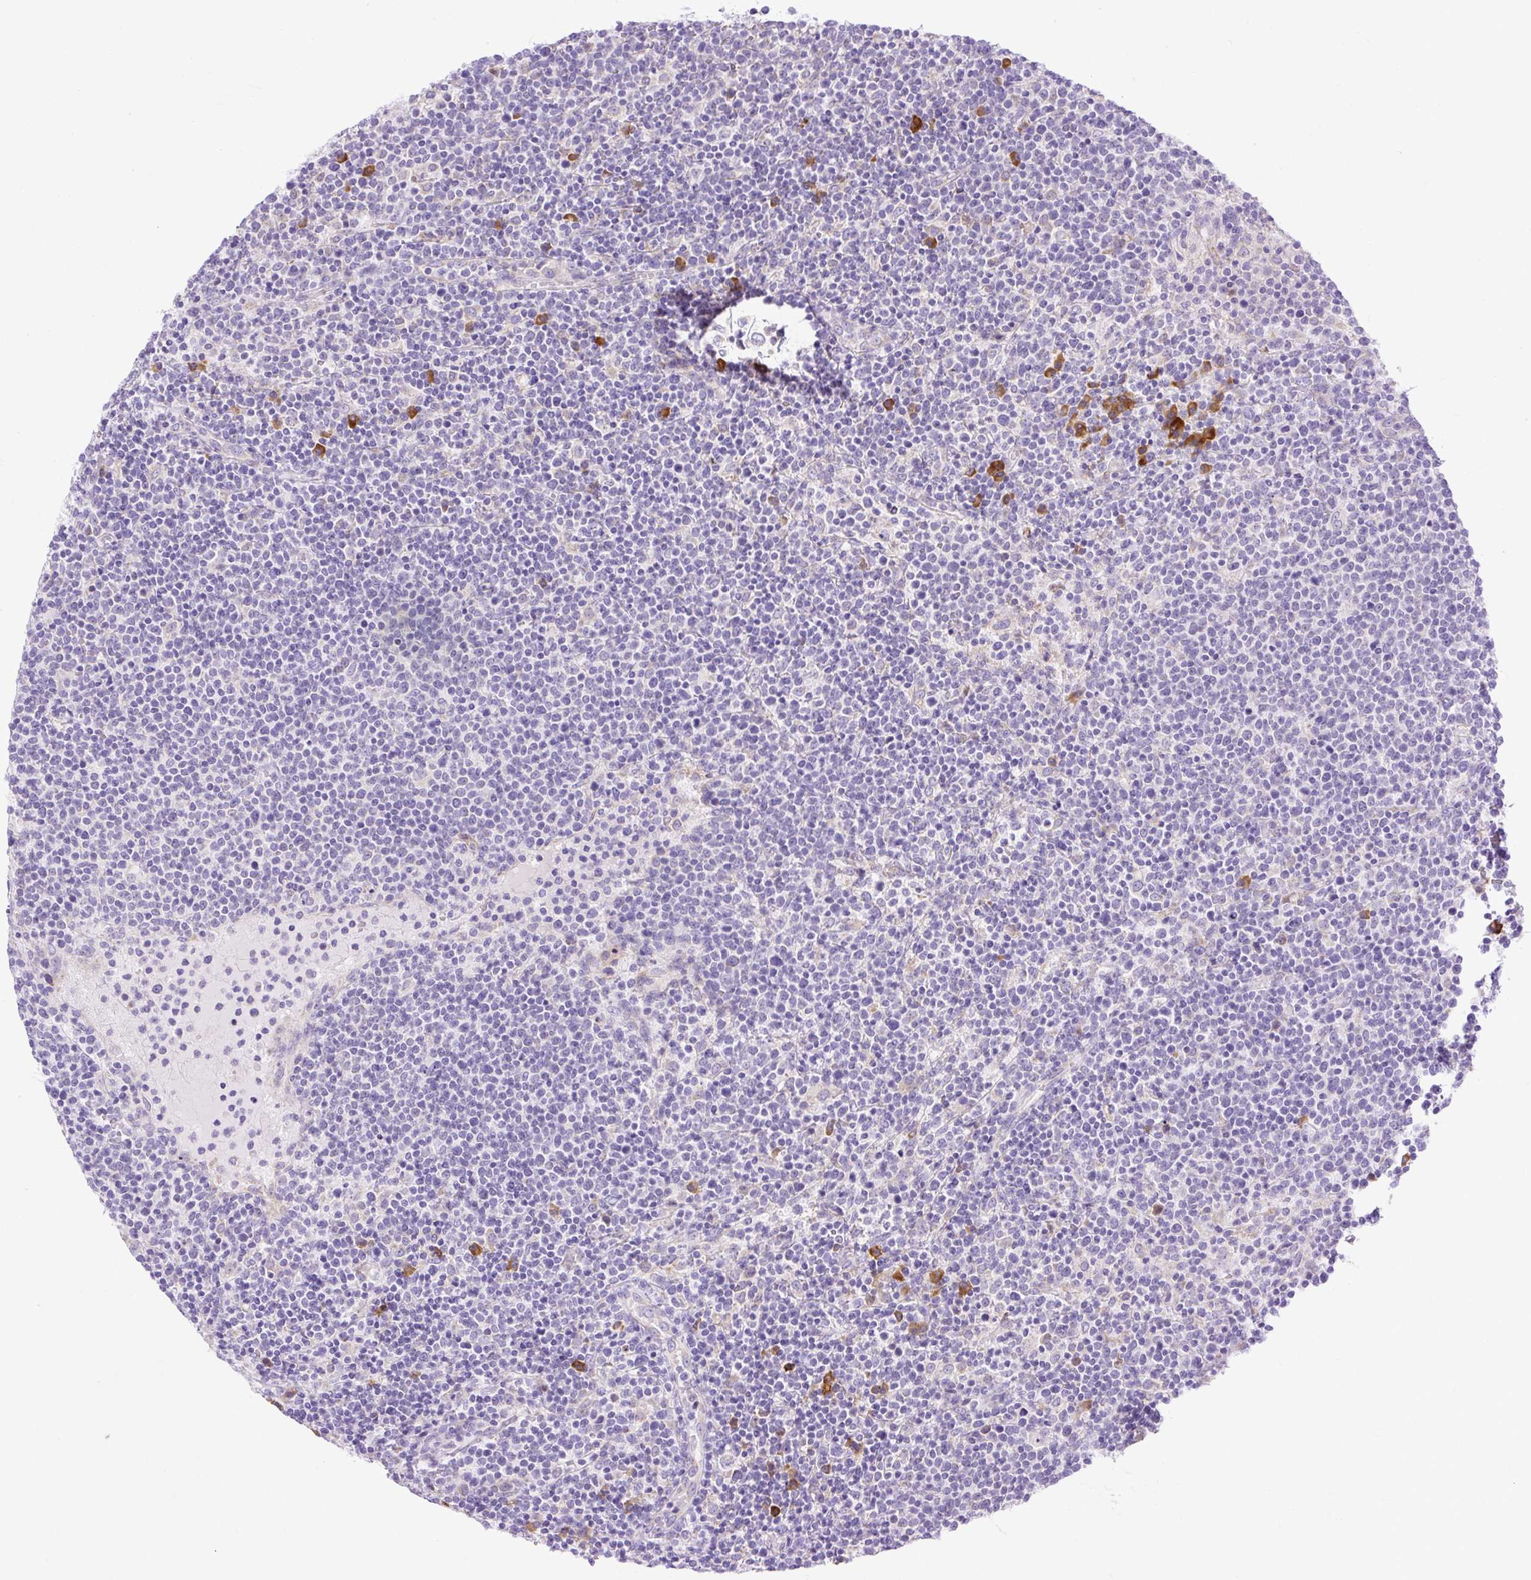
{"staining": {"intensity": "negative", "quantity": "none", "location": "none"}, "tissue": "lymphoma", "cell_type": "Tumor cells", "image_type": "cancer", "snomed": [{"axis": "morphology", "description": "Malignant lymphoma, non-Hodgkin's type, High grade"}, {"axis": "topography", "description": "Lymph node"}], "caption": "Tumor cells are negative for brown protein staining in high-grade malignant lymphoma, non-Hodgkin's type.", "gene": "SYBU", "patient": {"sex": "male", "age": 61}}